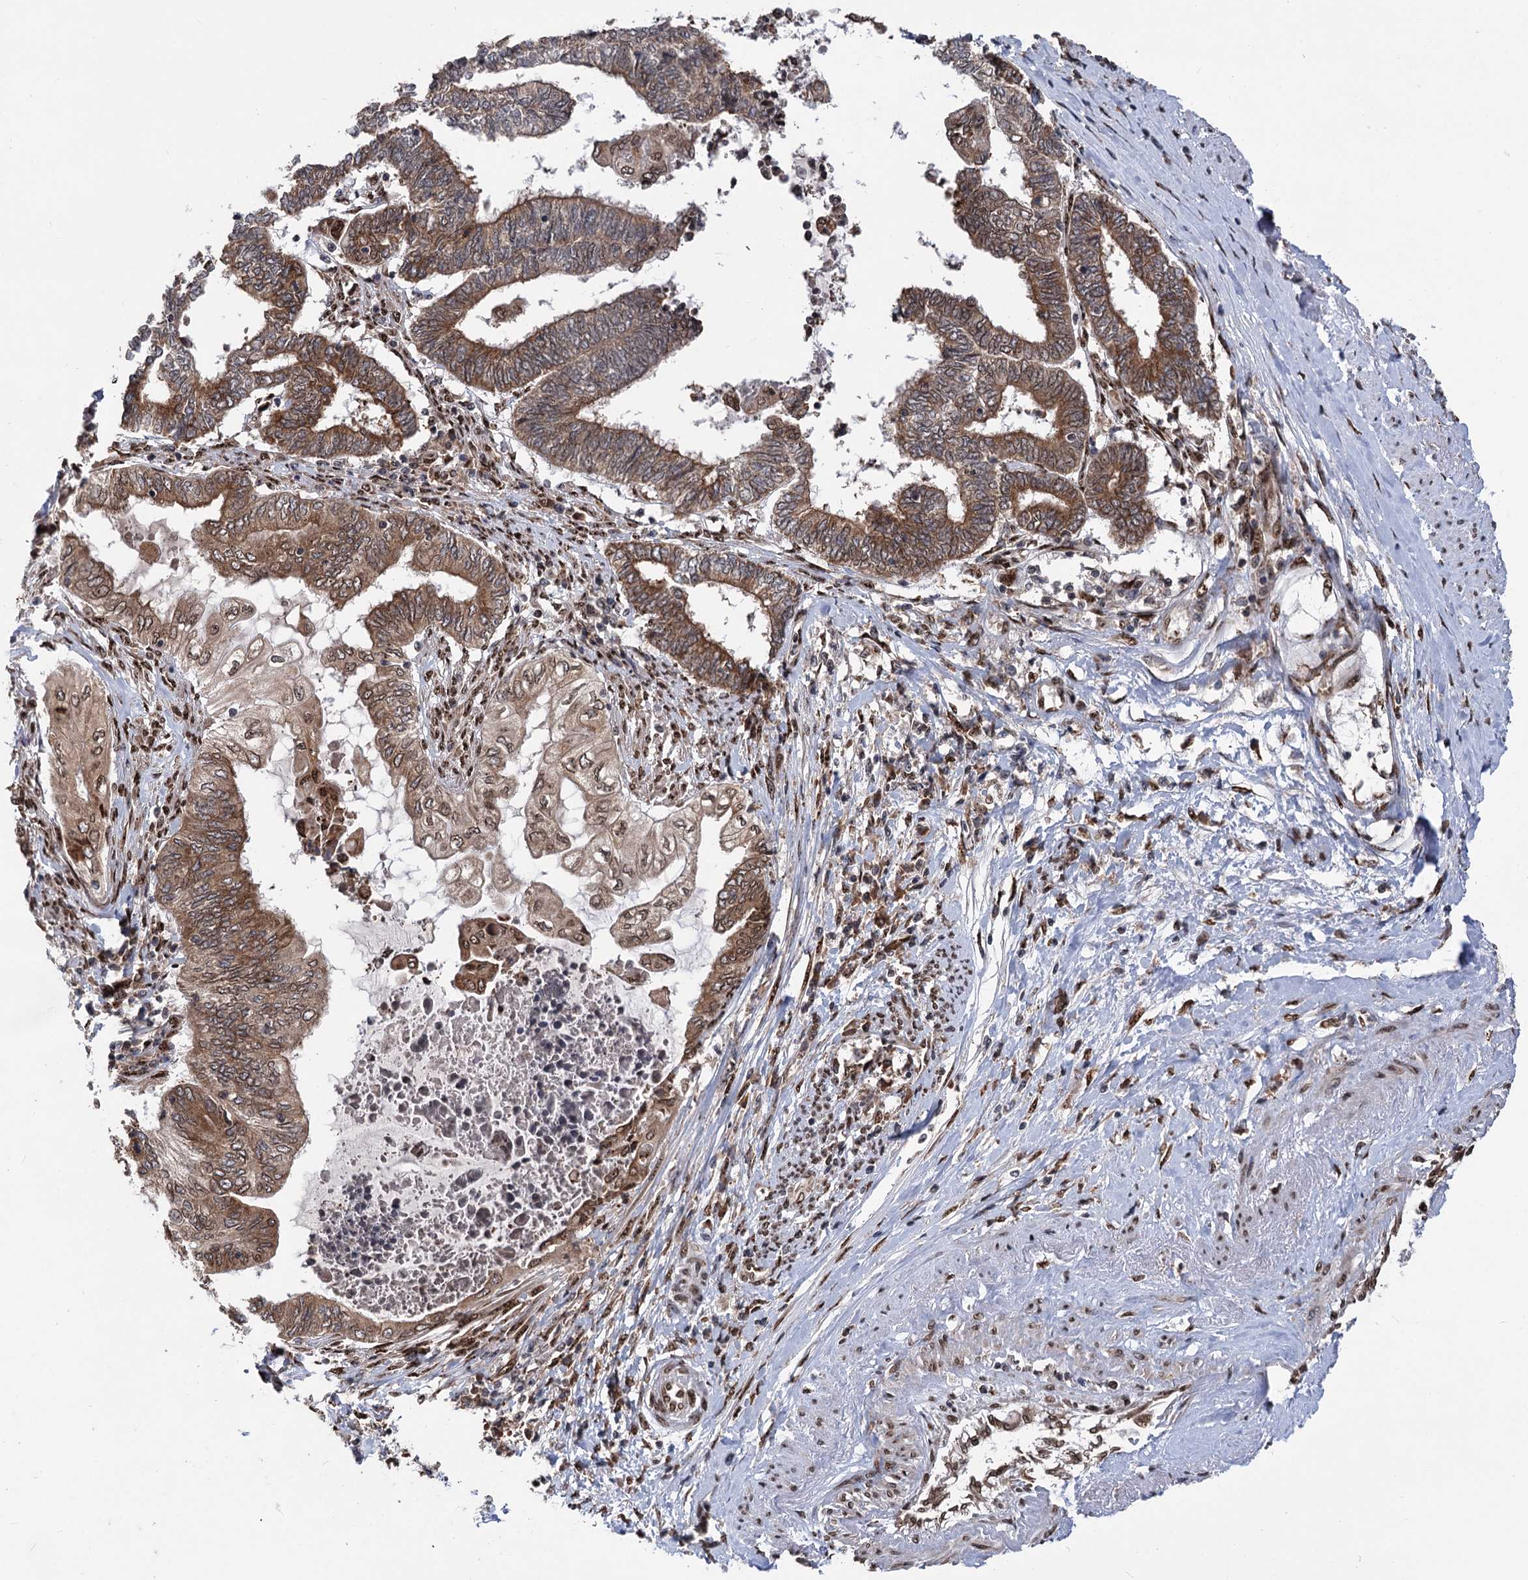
{"staining": {"intensity": "moderate", "quantity": ">75%", "location": "cytoplasmic/membranous,nuclear"}, "tissue": "endometrial cancer", "cell_type": "Tumor cells", "image_type": "cancer", "snomed": [{"axis": "morphology", "description": "Adenocarcinoma, NOS"}, {"axis": "topography", "description": "Uterus"}, {"axis": "topography", "description": "Endometrium"}], "caption": "An IHC histopathology image of tumor tissue is shown. Protein staining in brown labels moderate cytoplasmic/membranous and nuclear positivity in endometrial adenocarcinoma within tumor cells.", "gene": "MESD", "patient": {"sex": "female", "age": 70}}